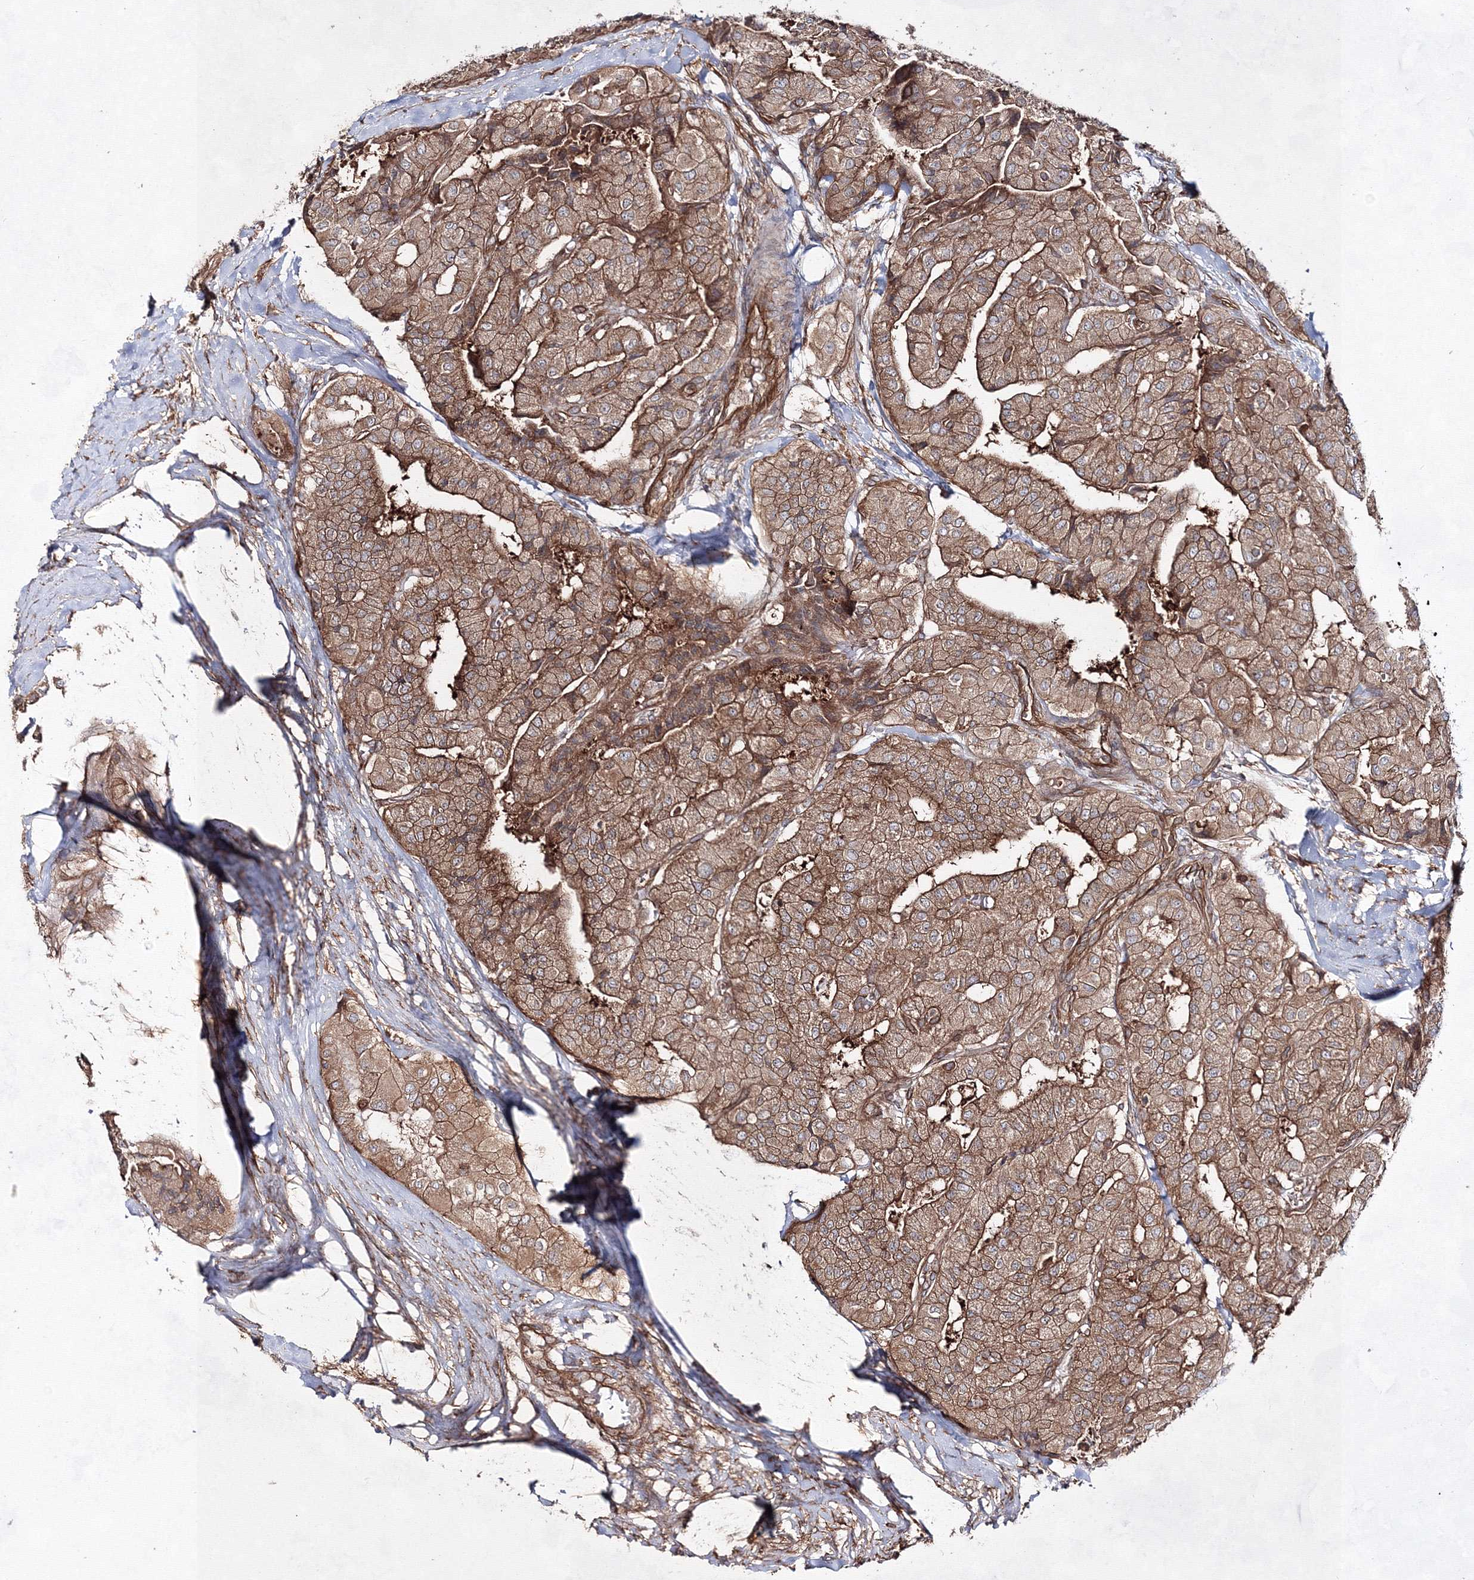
{"staining": {"intensity": "moderate", "quantity": ">75%", "location": "cytoplasmic/membranous"}, "tissue": "thyroid cancer", "cell_type": "Tumor cells", "image_type": "cancer", "snomed": [{"axis": "morphology", "description": "Papillary adenocarcinoma, NOS"}, {"axis": "topography", "description": "Thyroid gland"}], "caption": "Papillary adenocarcinoma (thyroid) stained with immunohistochemistry exhibits moderate cytoplasmic/membranous expression in about >75% of tumor cells. (DAB (3,3'-diaminobenzidine) IHC with brightfield microscopy, high magnification).", "gene": "EXOC6", "patient": {"sex": "female", "age": 59}}